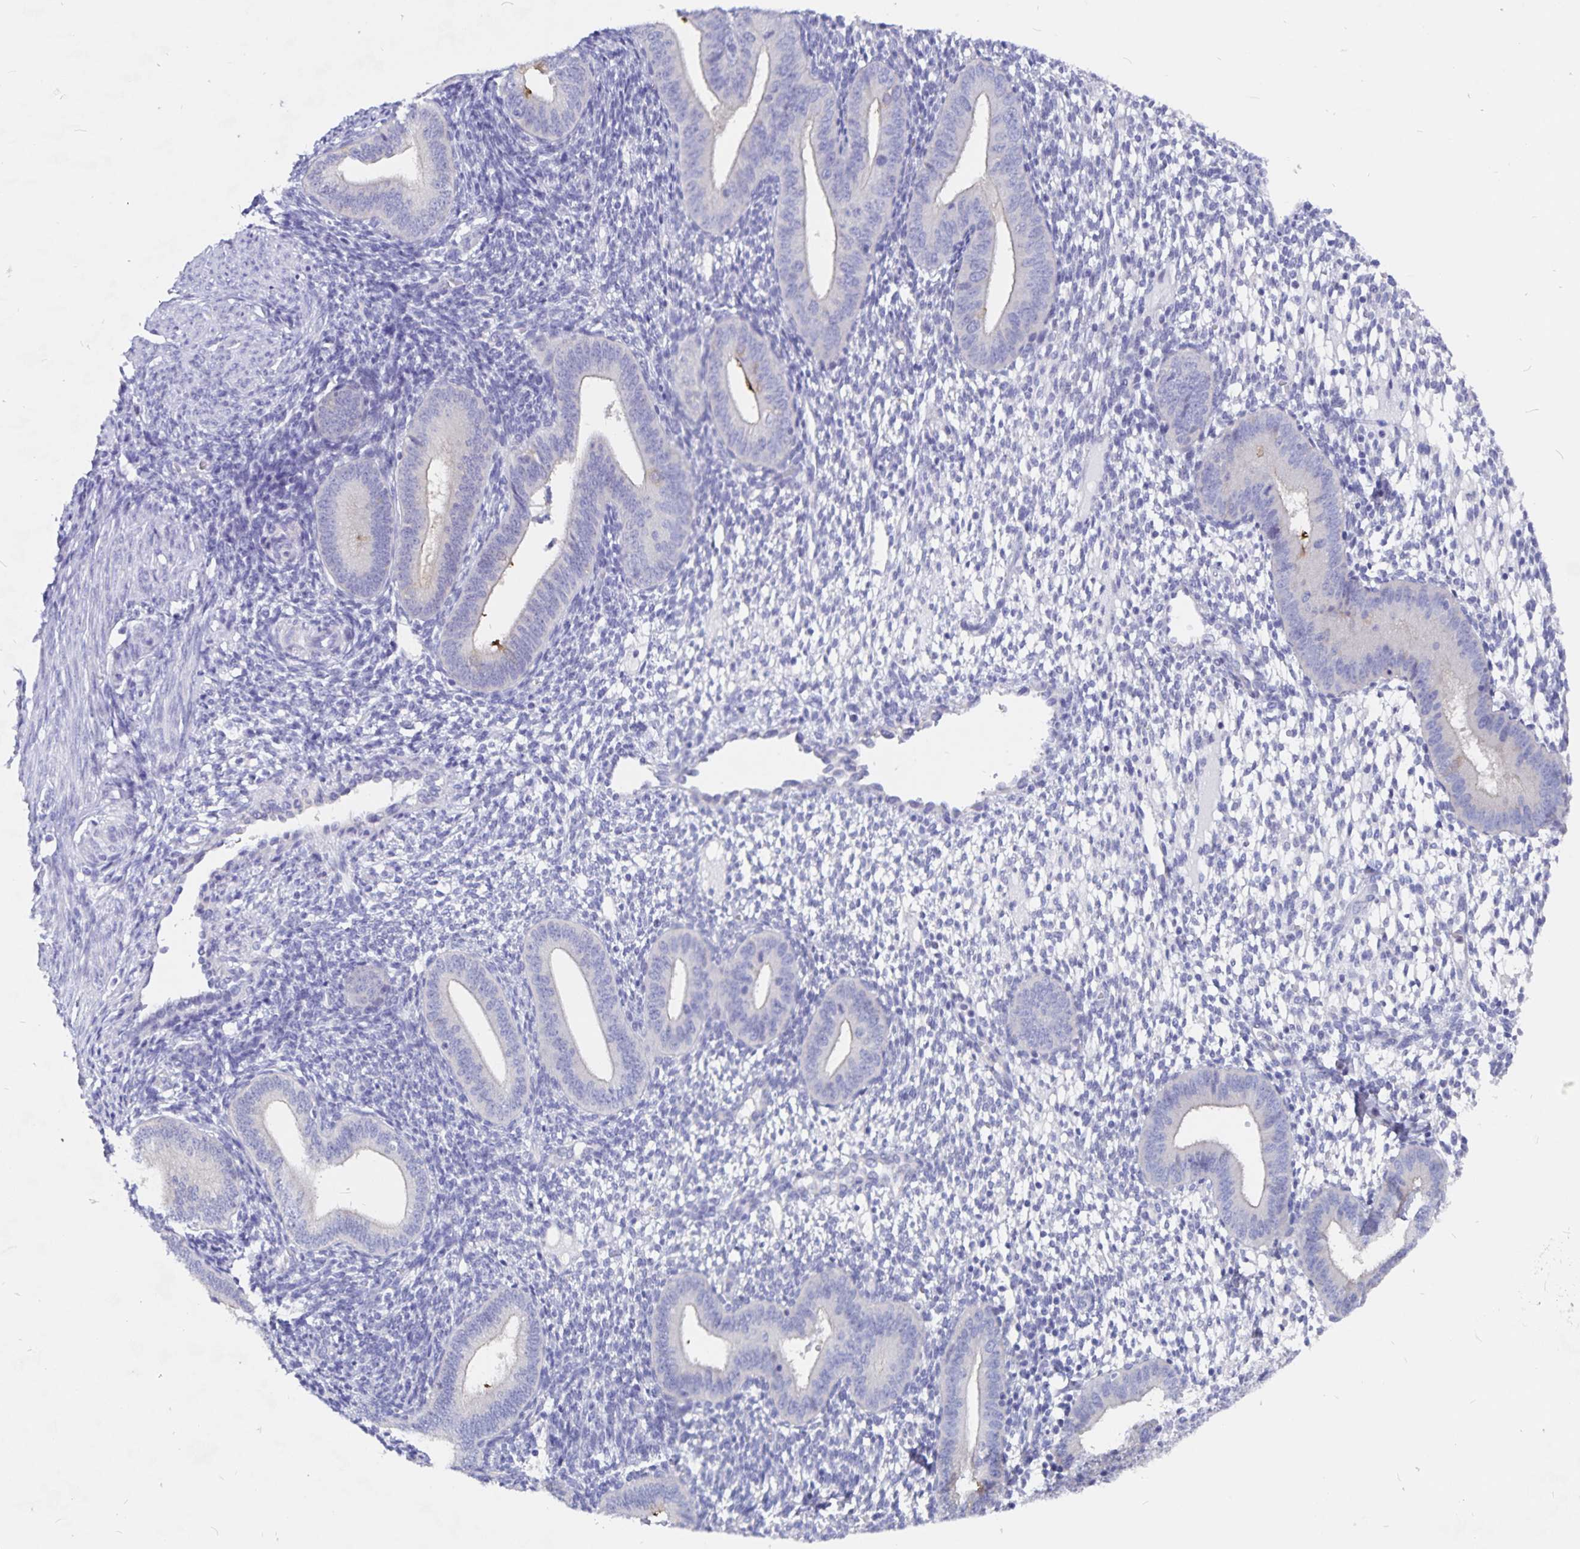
{"staining": {"intensity": "negative", "quantity": "none", "location": "none"}, "tissue": "endometrium", "cell_type": "Cells in endometrial stroma", "image_type": "normal", "snomed": [{"axis": "morphology", "description": "Normal tissue, NOS"}, {"axis": "topography", "description": "Endometrium"}], "caption": "Immunohistochemistry (IHC) photomicrograph of unremarkable endometrium stained for a protein (brown), which demonstrates no positivity in cells in endometrial stroma.", "gene": "SNTN", "patient": {"sex": "female", "age": 40}}